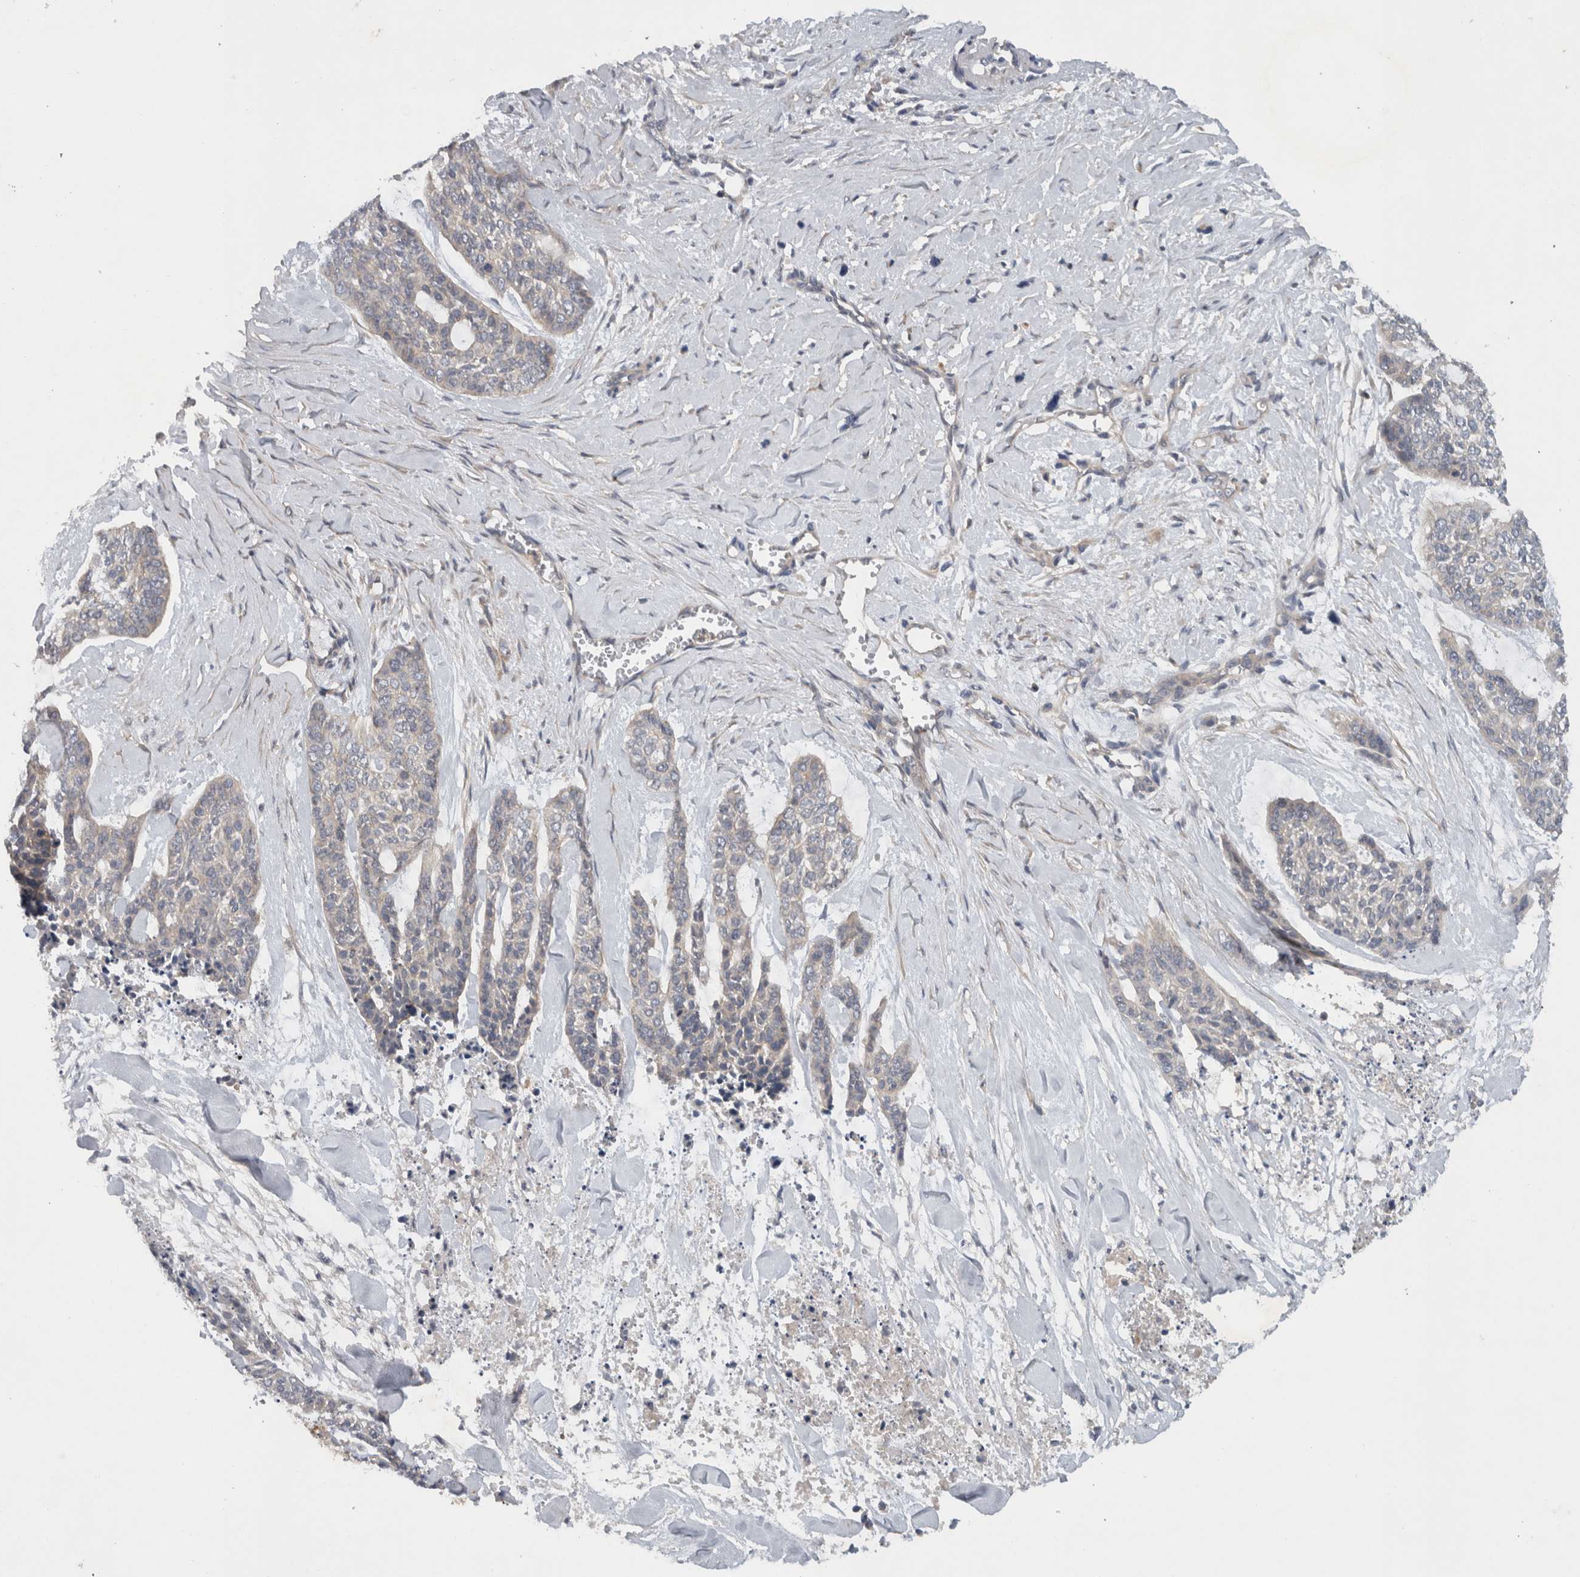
{"staining": {"intensity": "negative", "quantity": "none", "location": "none"}, "tissue": "skin cancer", "cell_type": "Tumor cells", "image_type": "cancer", "snomed": [{"axis": "morphology", "description": "Basal cell carcinoma"}, {"axis": "topography", "description": "Skin"}], "caption": "This is a image of immunohistochemistry (IHC) staining of skin cancer (basal cell carcinoma), which shows no staining in tumor cells.", "gene": "SCARA5", "patient": {"sex": "female", "age": 64}}